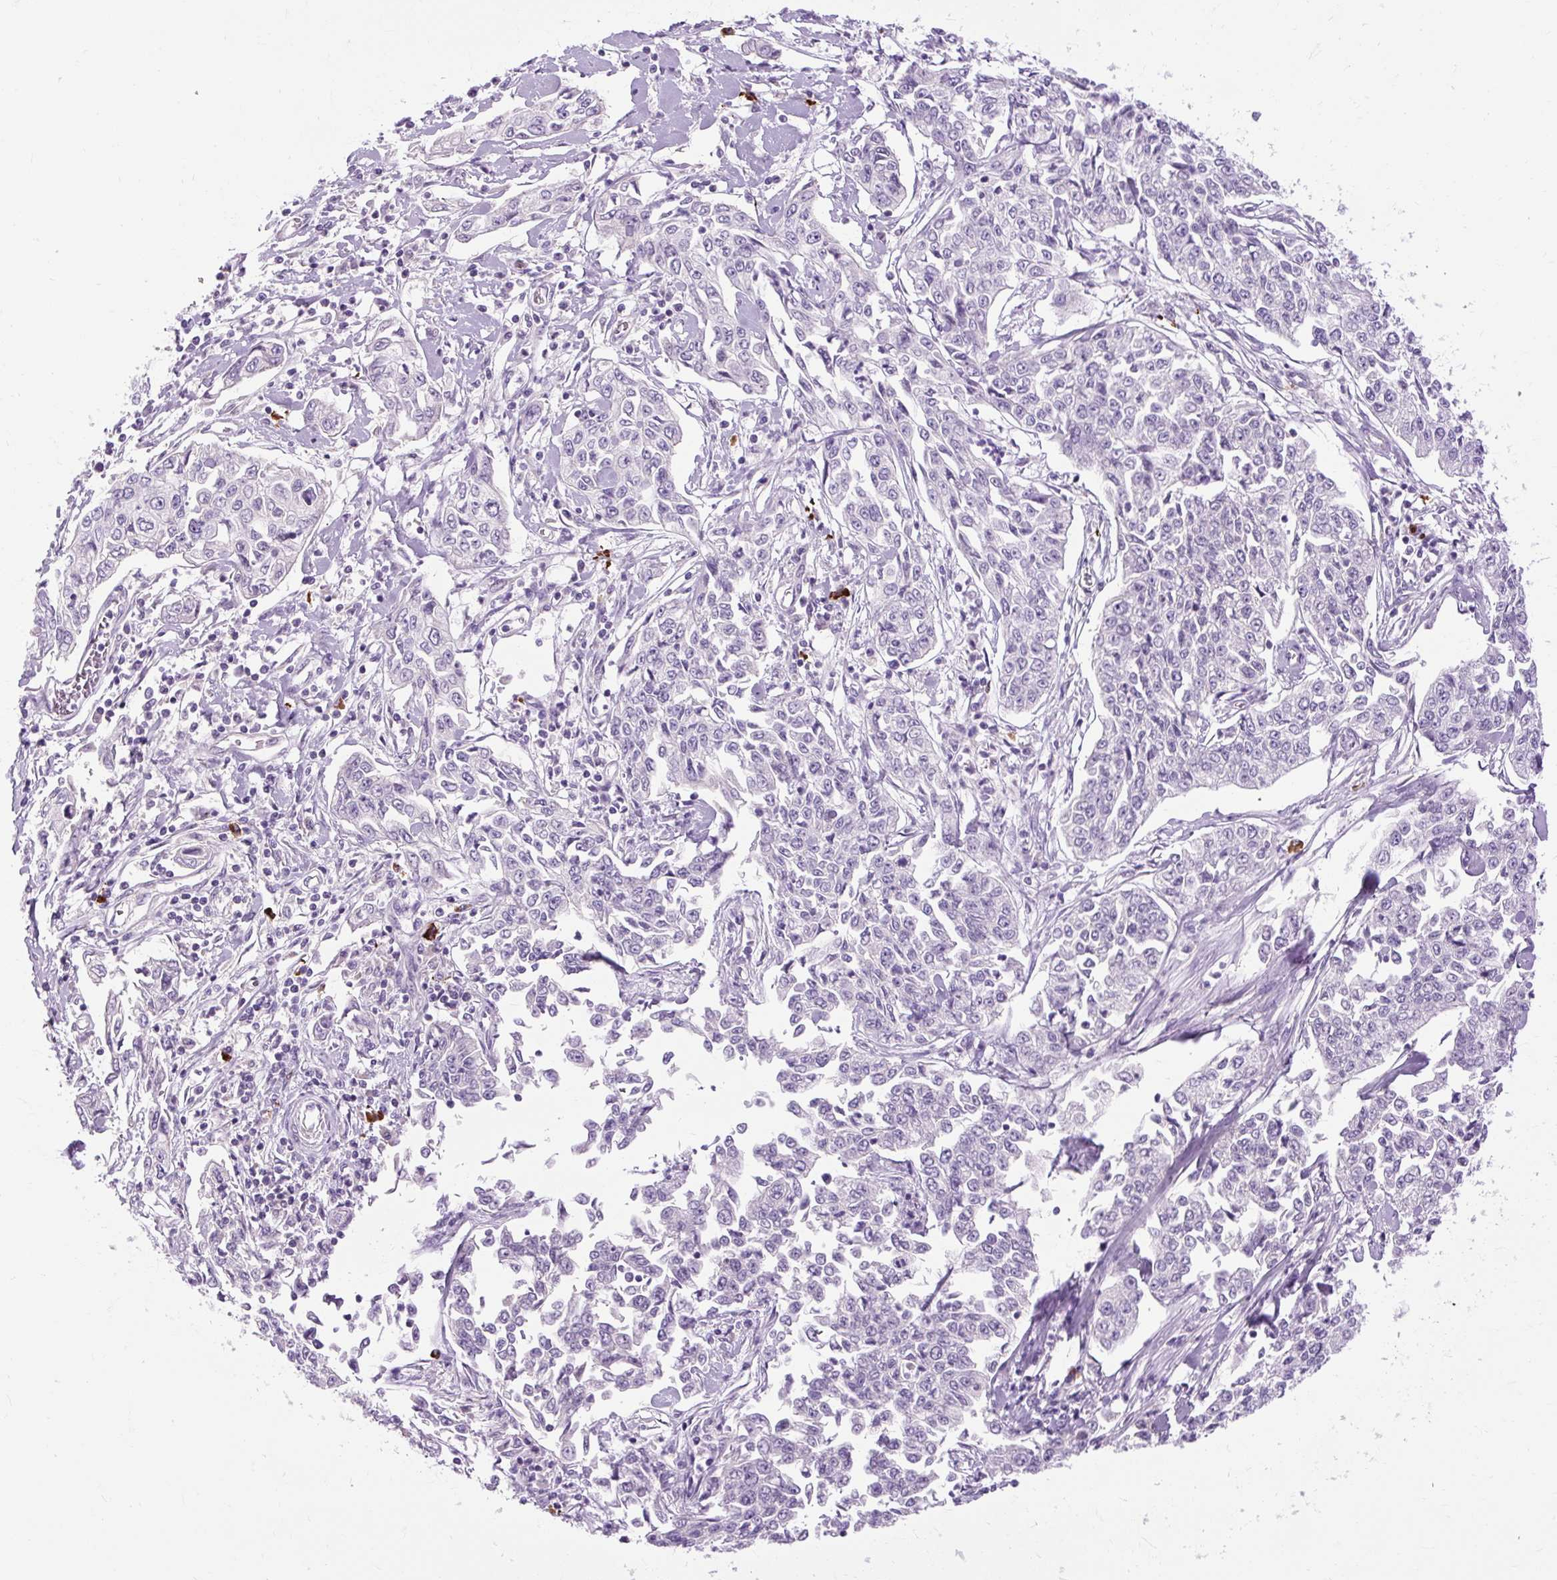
{"staining": {"intensity": "negative", "quantity": "none", "location": "none"}, "tissue": "cervical cancer", "cell_type": "Tumor cells", "image_type": "cancer", "snomed": [{"axis": "morphology", "description": "Squamous cell carcinoma, NOS"}, {"axis": "topography", "description": "Cervix"}], "caption": "This is a histopathology image of immunohistochemistry (IHC) staining of cervical cancer (squamous cell carcinoma), which shows no staining in tumor cells. (Brightfield microscopy of DAB (3,3'-diaminobenzidine) immunohistochemistry (IHC) at high magnification).", "gene": "ARRDC2", "patient": {"sex": "female", "age": 35}}